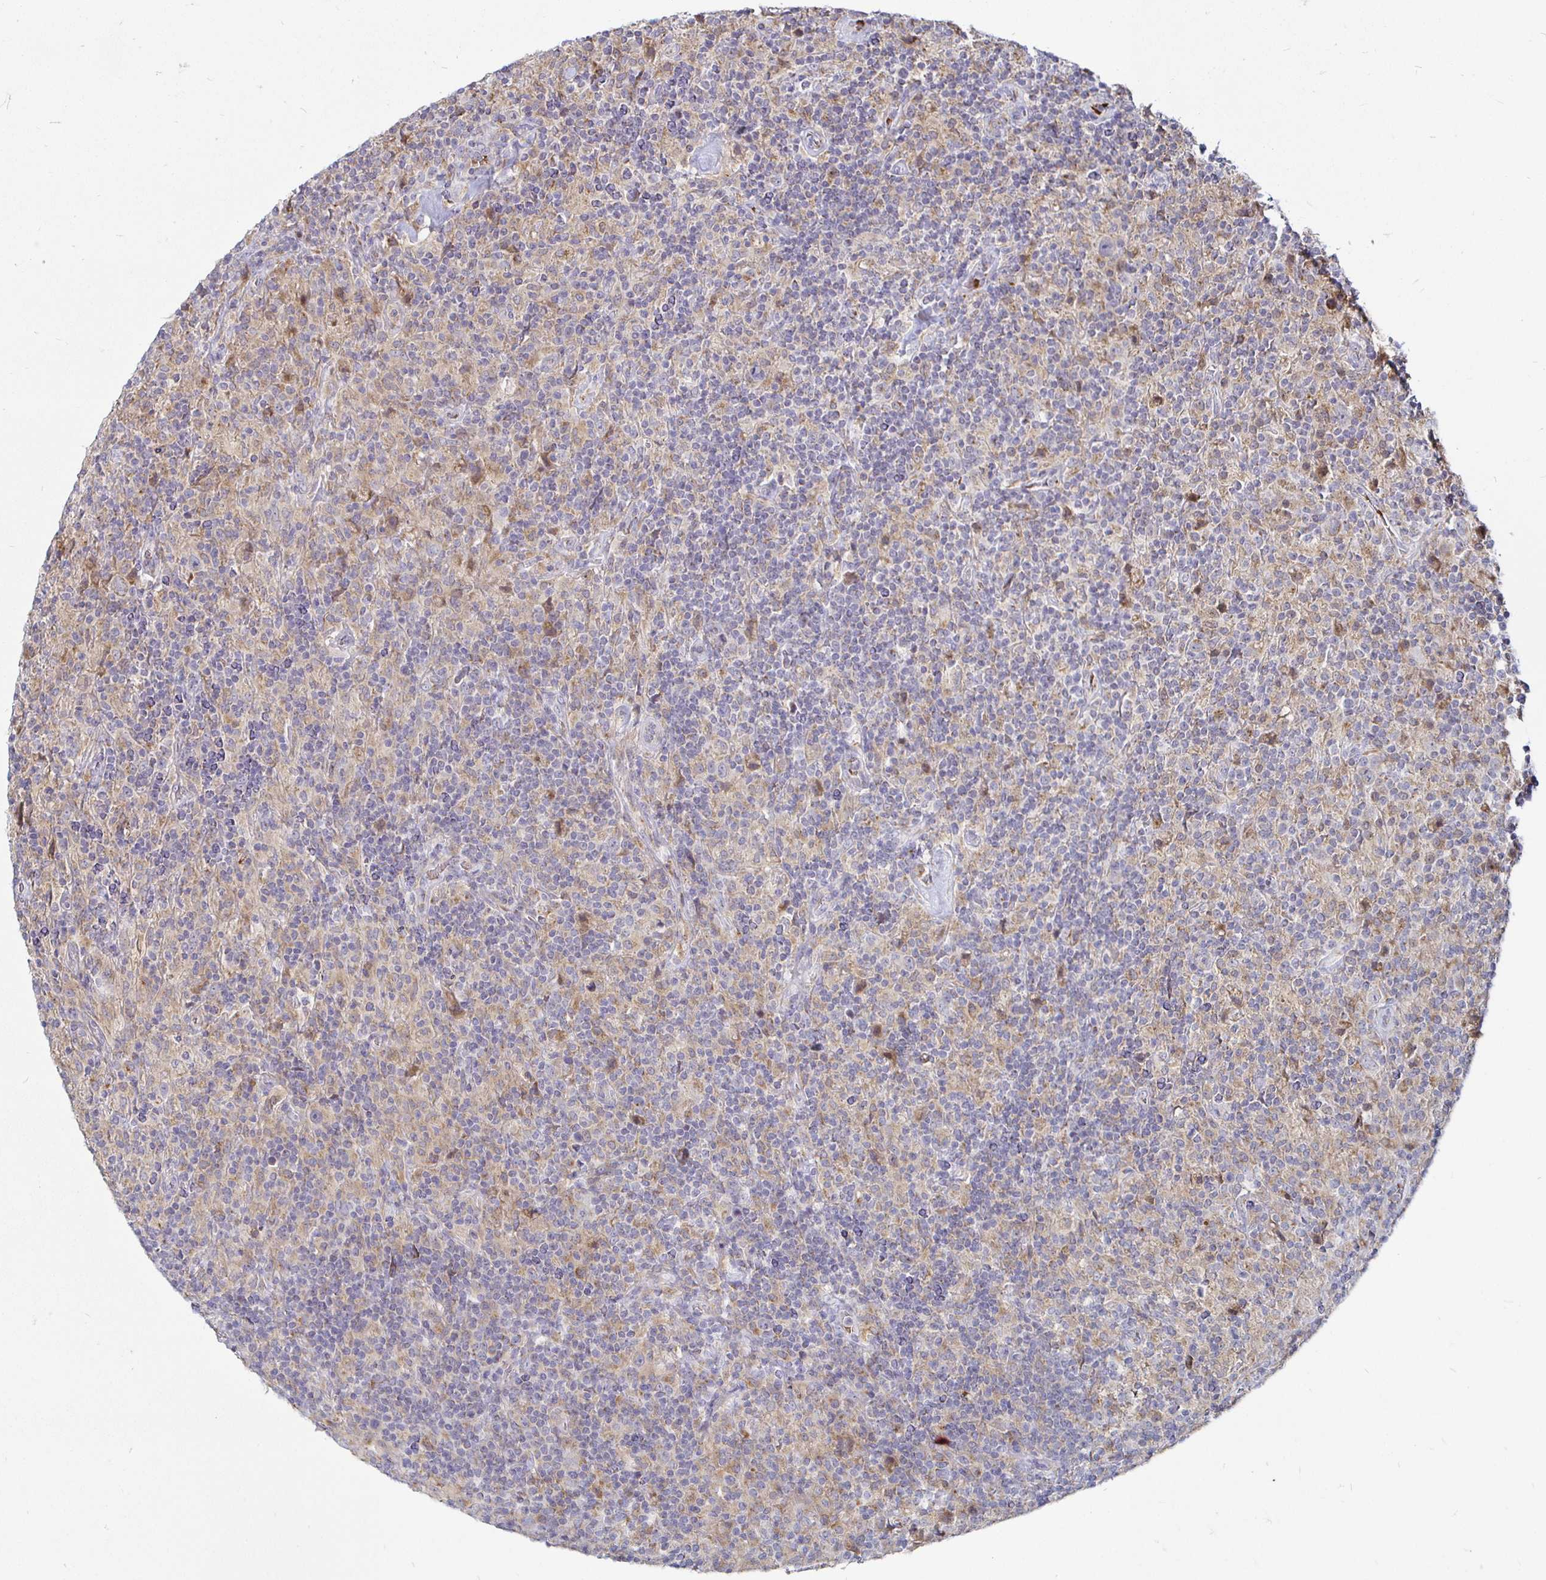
{"staining": {"intensity": "negative", "quantity": "none", "location": "none"}, "tissue": "lymphoma", "cell_type": "Tumor cells", "image_type": "cancer", "snomed": [{"axis": "morphology", "description": "Hodgkin's disease, NOS"}, {"axis": "topography", "description": "Lymph node"}], "caption": "Immunohistochemical staining of human lymphoma displays no significant positivity in tumor cells. (DAB immunohistochemistry (IHC) with hematoxylin counter stain).", "gene": "ATG3", "patient": {"sex": "male", "age": 70}}